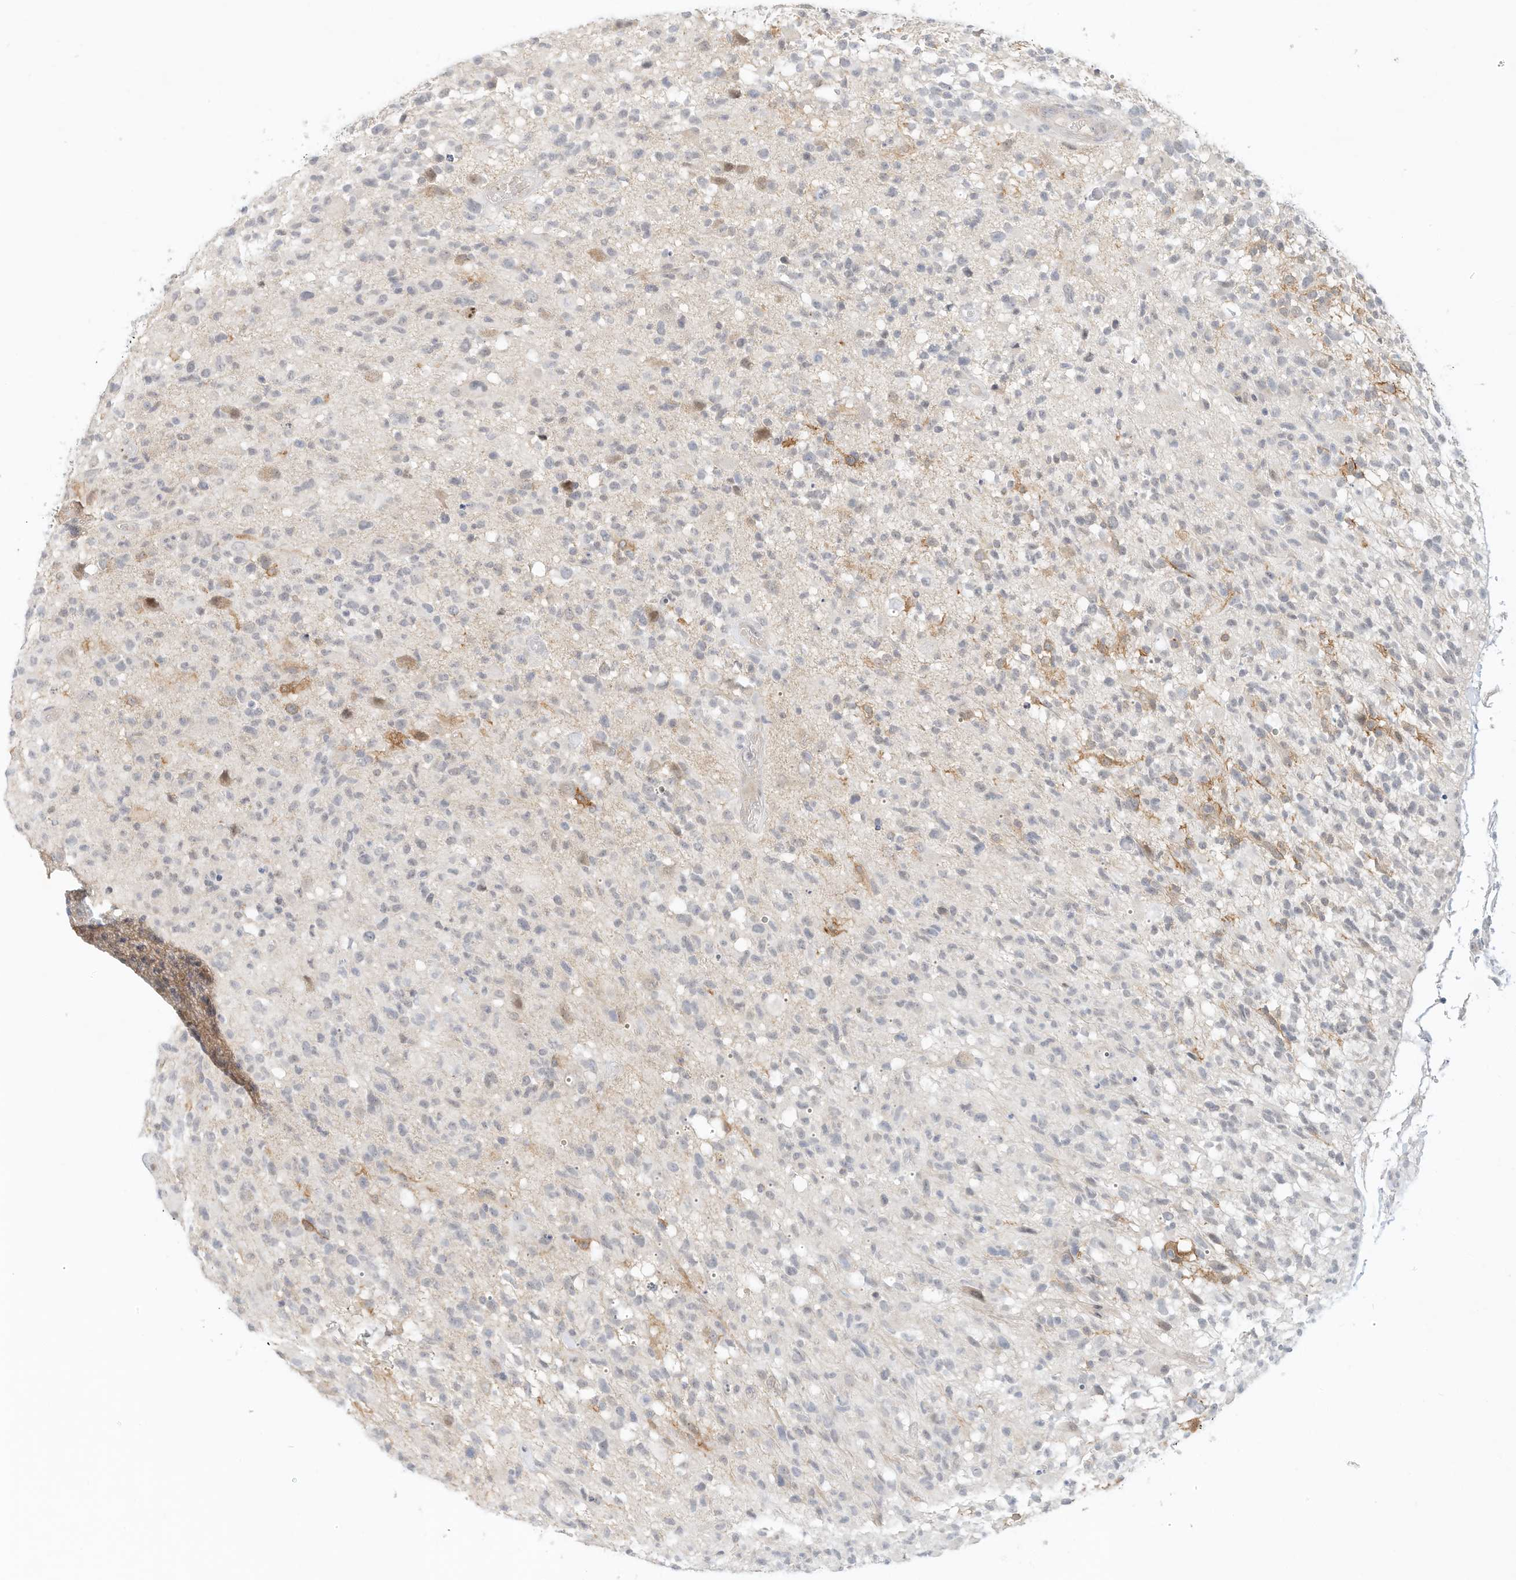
{"staining": {"intensity": "negative", "quantity": "none", "location": "none"}, "tissue": "glioma", "cell_type": "Tumor cells", "image_type": "cancer", "snomed": [{"axis": "morphology", "description": "Glioma, malignant, High grade"}, {"axis": "morphology", "description": "Glioblastoma, NOS"}, {"axis": "topography", "description": "Brain"}], "caption": "The micrograph reveals no staining of tumor cells in glioma.", "gene": "PAK6", "patient": {"sex": "male", "age": 60}}